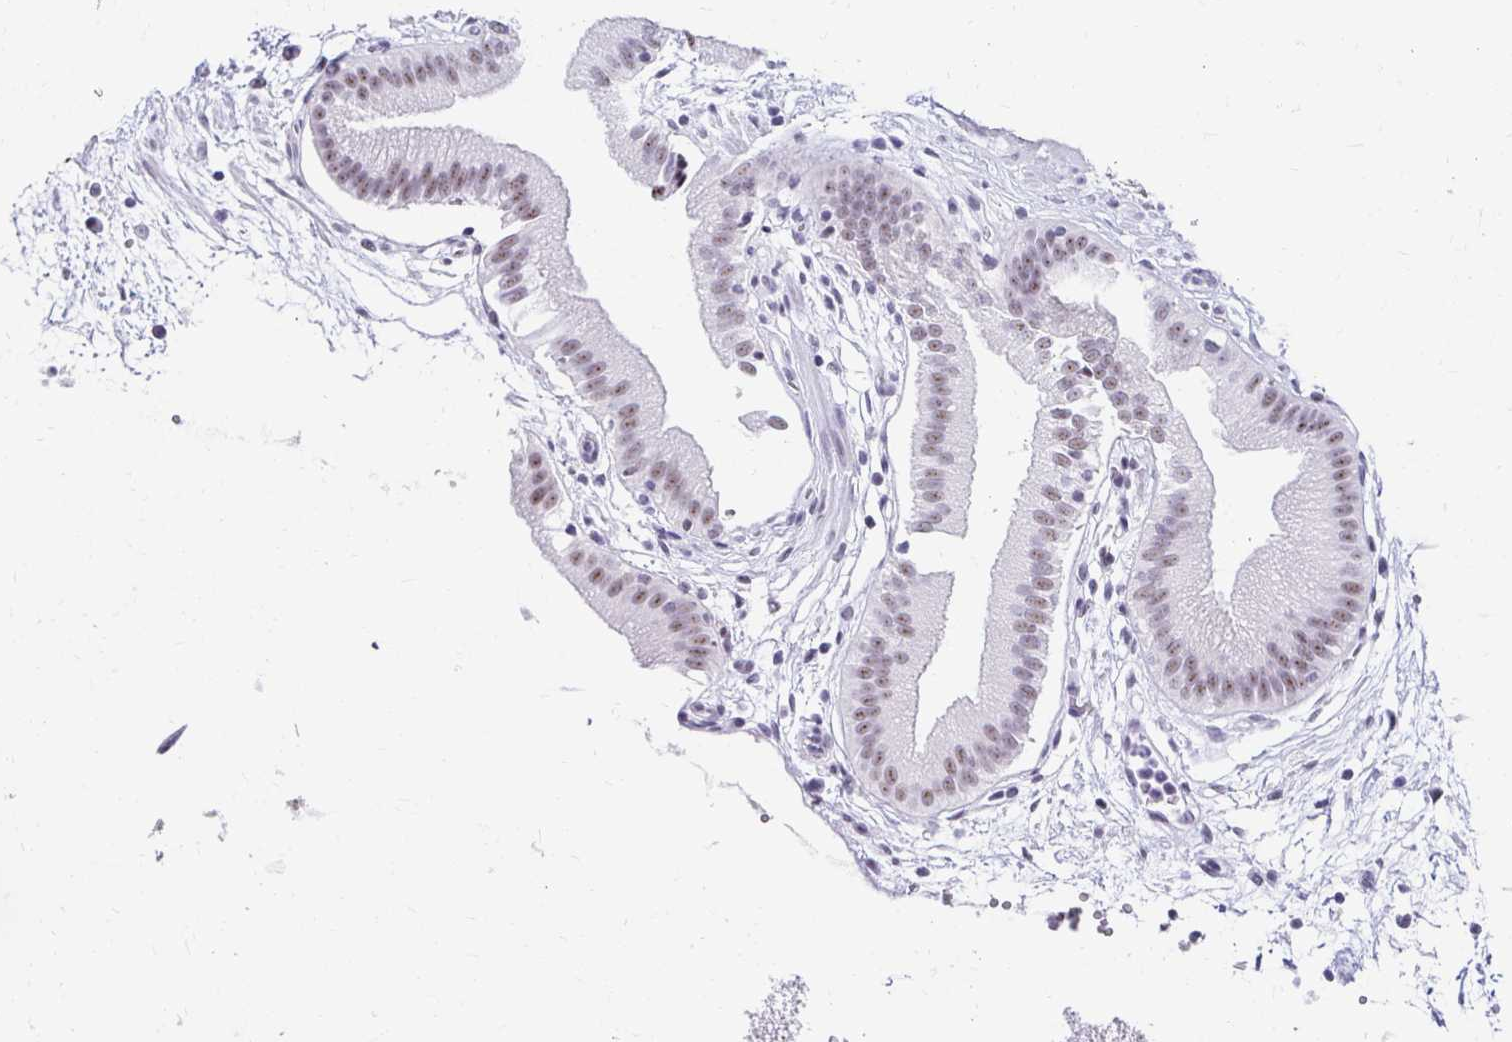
{"staining": {"intensity": "moderate", "quantity": "25%-75%", "location": "nuclear"}, "tissue": "gallbladder", "cell_type": "Glandular cells", "image_type": "normal", "snomed": [{"axis": "morphology", "description": "Normal tissue, NOS"}, {"axis": "topography", "description": "Gallbladder"}], "caption": "An IHC micrograph of benign tissue is shown. Protein staining in brown highlights moderate nuclear positivity in gallbladder within glandular cells. Nuclei are stained in blue.", "gene": "C20orf85", "patient": {"sex": "female", "age": 65}}